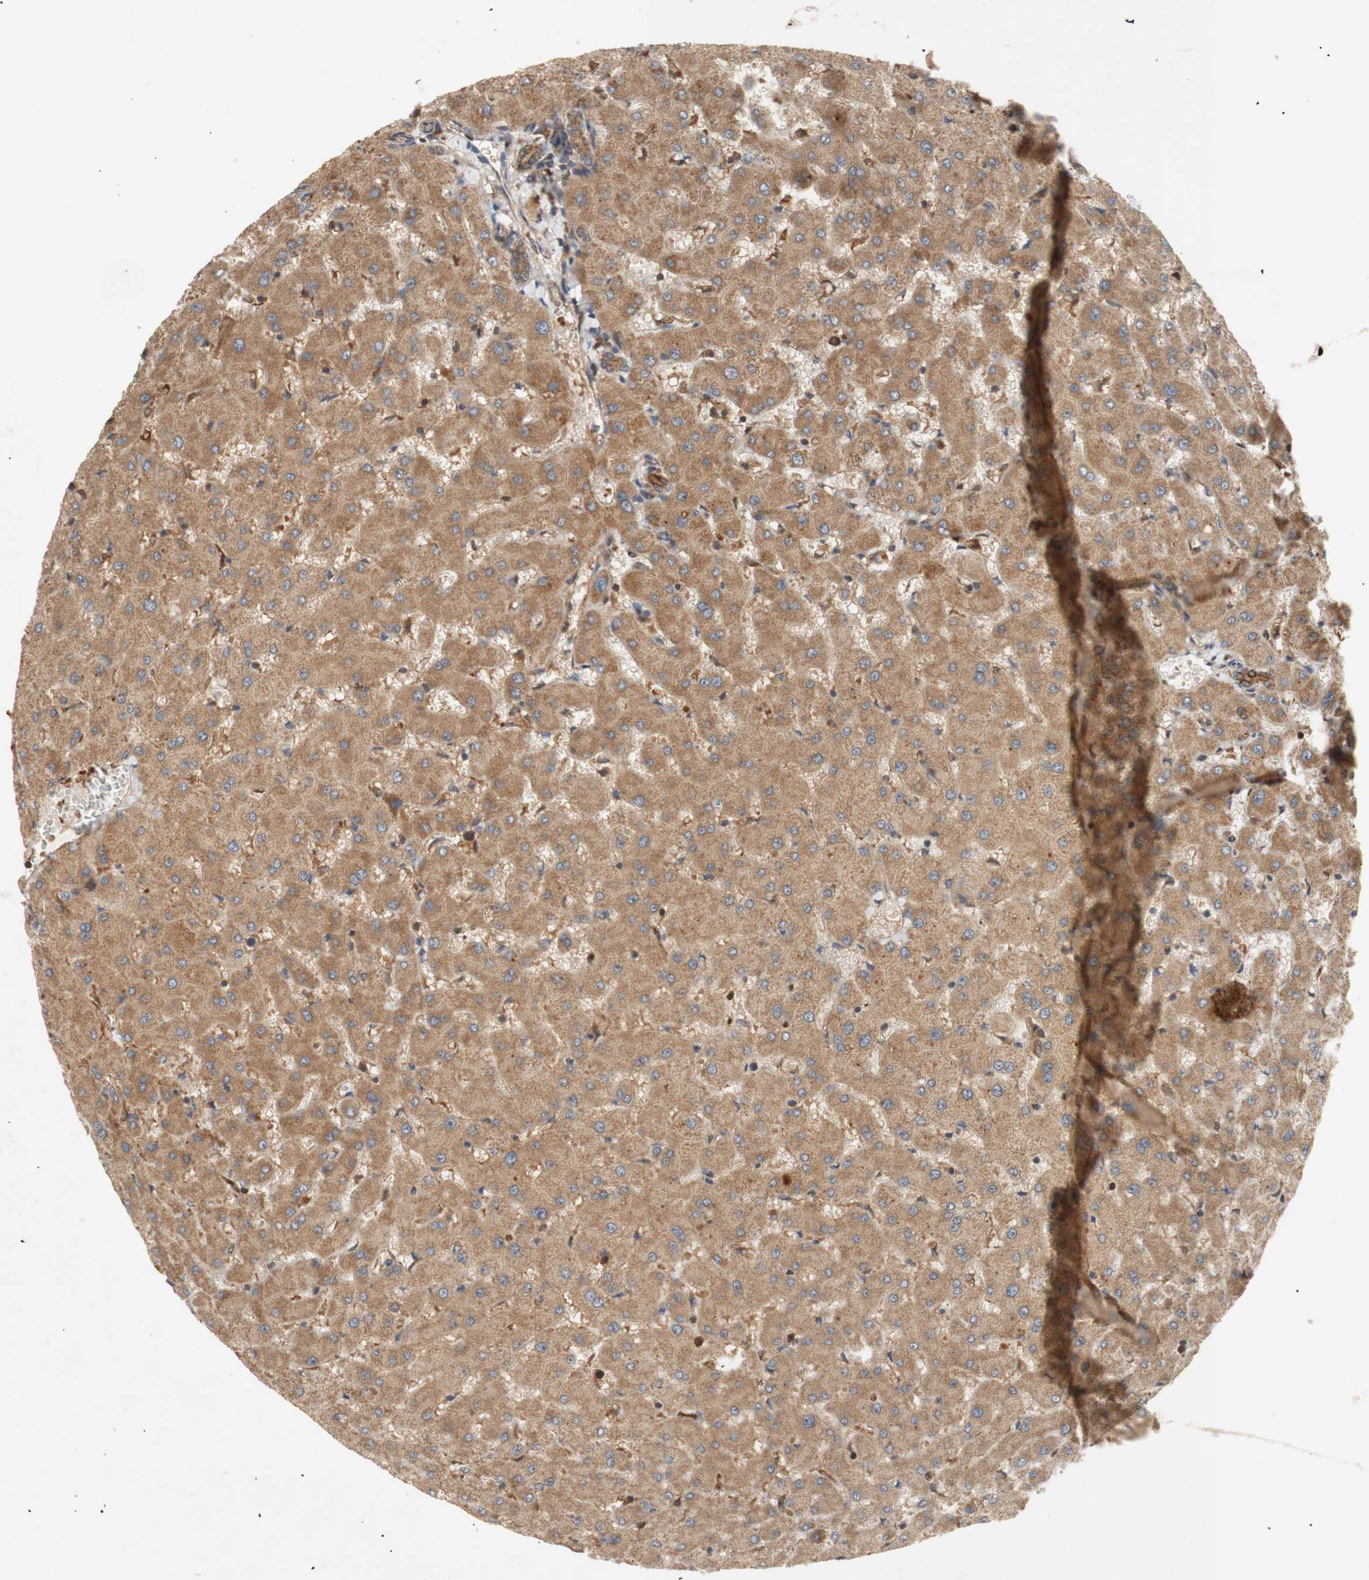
{"staining": {"intensity": "strong", "quantity": ">75%", "location": "cytoplasmic/membranous"}, "tissue": "liver", "cell_type": "Cholangiocytes", "image_type": "normal", "snomed": [{"axis": "morphology", "description": "Normal tissue, NOS"}, {"axis": "topography", "description": "Liver"}], "caption": "Immunohistochemistry staining of unremarkable liver, which shows high levels of strong cytoplasmic/membranous positivity in about >75% of cholangiocytes indicating strong cytoplasmic/membranous protein staining. The staining was performed using DAB (brown) for protein detection and nuclei were counterstained in hematoxylin (blue).", "gene": "PKN1", "patient": {"sex": "female", "age": 63}}